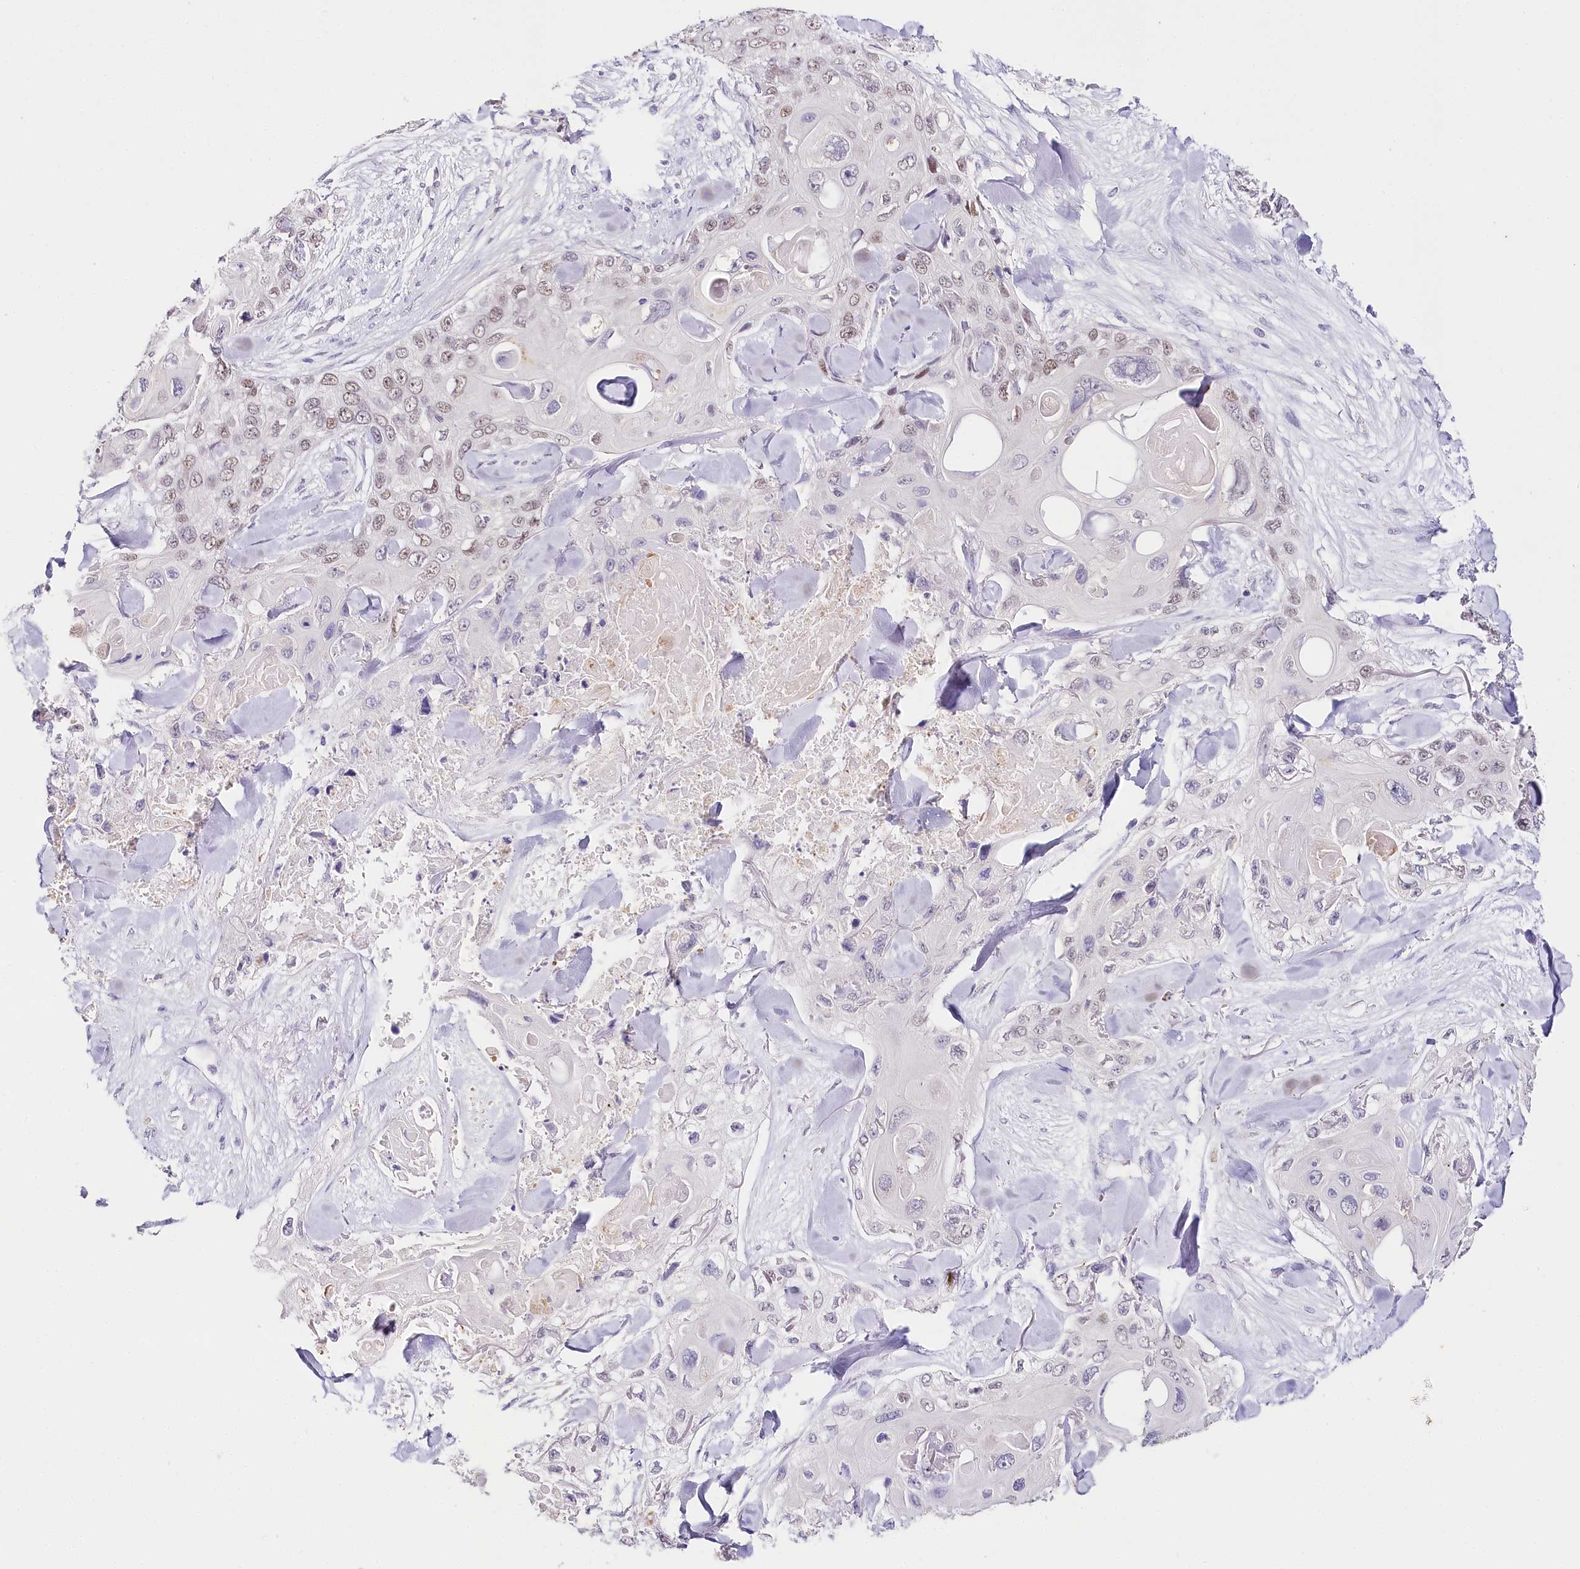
{"staining": {"intensity": "weak", "quantity": "25%-75%", "location": "nuclear"}, "tissue": "skin cancer", "cell_type": "Tumor cells", "image_type": "cancer", "snomed": [{"axis": "morphology", "description": "Normal tissue, NOS"}, {"axis": "morphology", "description": "Squamous cell carcinoma, NOS"}, {"axis": "topography", "description": "Skin"}], "caption": "Weak nuclear positivity for a protein is identified in about 25%-75% of tumor cells of squamous cell carcinoma (skin) using immunohistochemistry.", "gene": "TP53", "patient": {"sex": "male", "age": 72}}